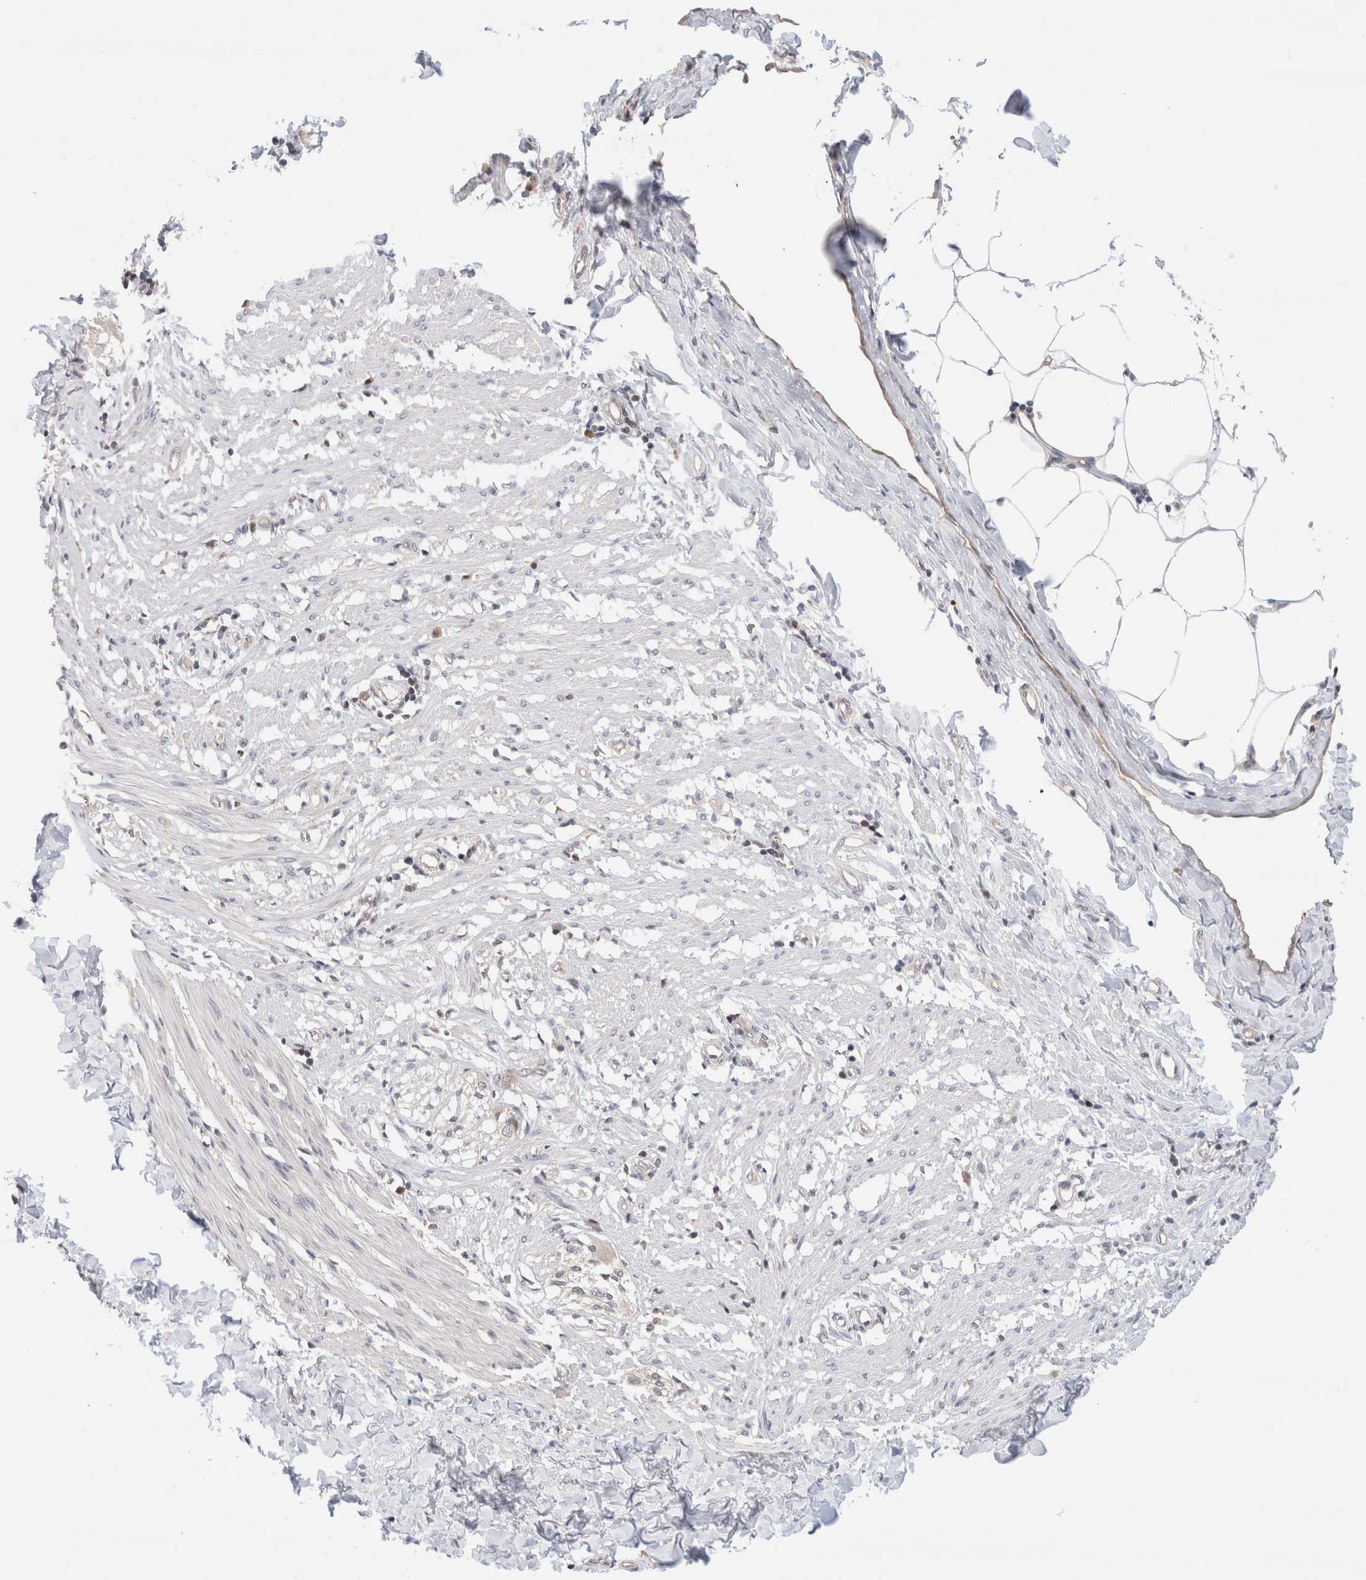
{"staining": {"intensity": "weak", "quantity": "<25%", "location": "cytoplasmic/membranous"}, "tissue": "smooth muscle", "cell_type": "Smooth muscle cells", "image_type": "normal", "snomed": [{"axis": "morphology", "description": "Normal tissue, NOS"}, {"axis": "morphology", "description": "Adenocarcinoma, NOS"}, {"axis": "topography", "description": "Smooth muscle"}, {"axis": "topography", "description": "Colon"}], "caption": "Smooth muscle cells are negative for protein expression in normal human smooth muscle.", "gene": "C17orf97", "patient": {"sex": "male", "age": 14}}